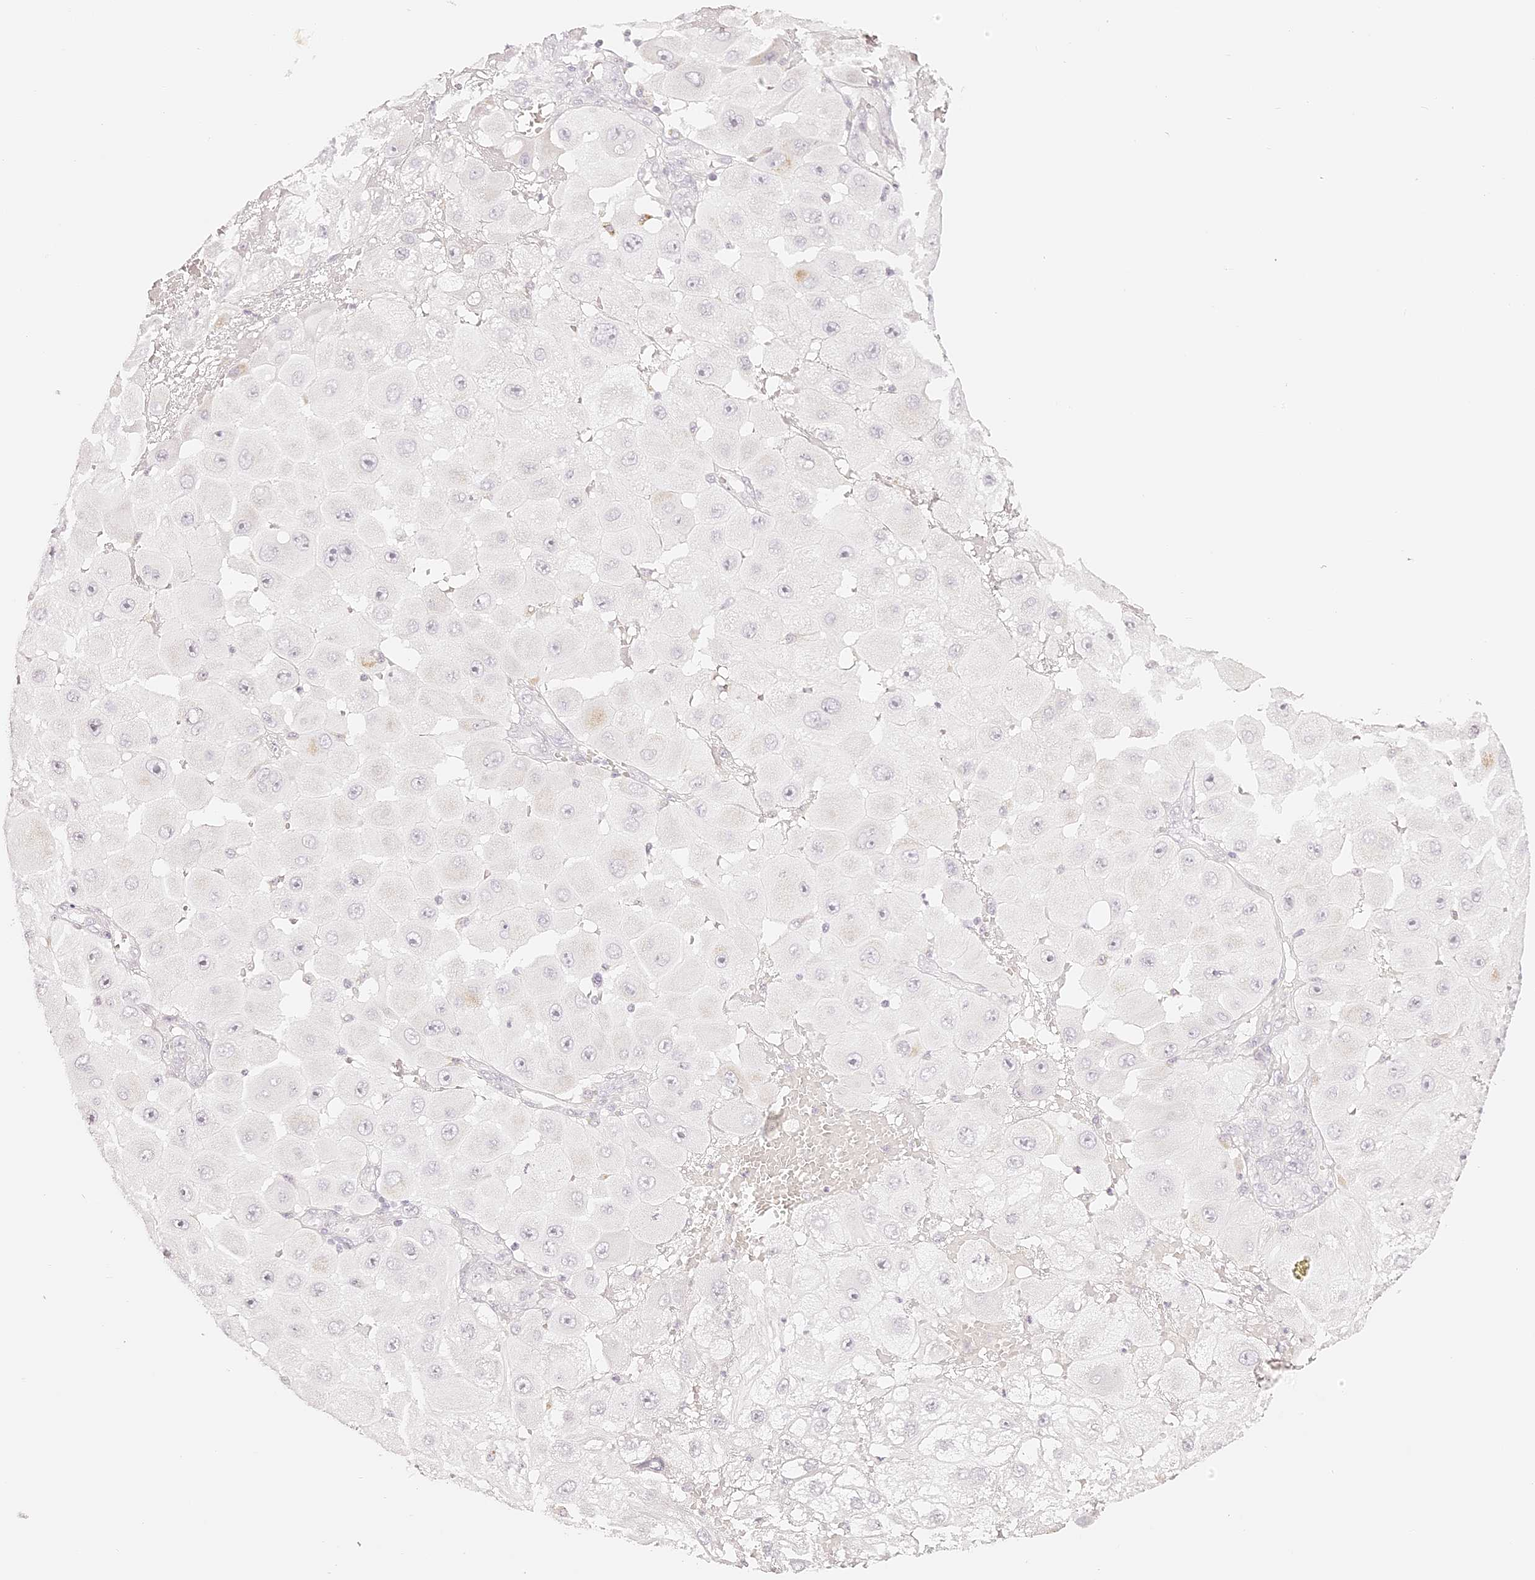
{"staining": {"intensity": "negative", "quantity": "none", "location": "none"}, "tissue": "melanoma", "cell_type": "Tumor cells", "image_type": "cancer", "snomed": [{"axis": "morphology", "description": "Malignant melanoma, NOS"}, {"axis": "topography", "description": "Skin"}], "caption": "Tumor cells are negative for brown protein staining in malignant melanoma.", "gene": "TRIM45", "patient": {"sex": "female", "age": 81}}